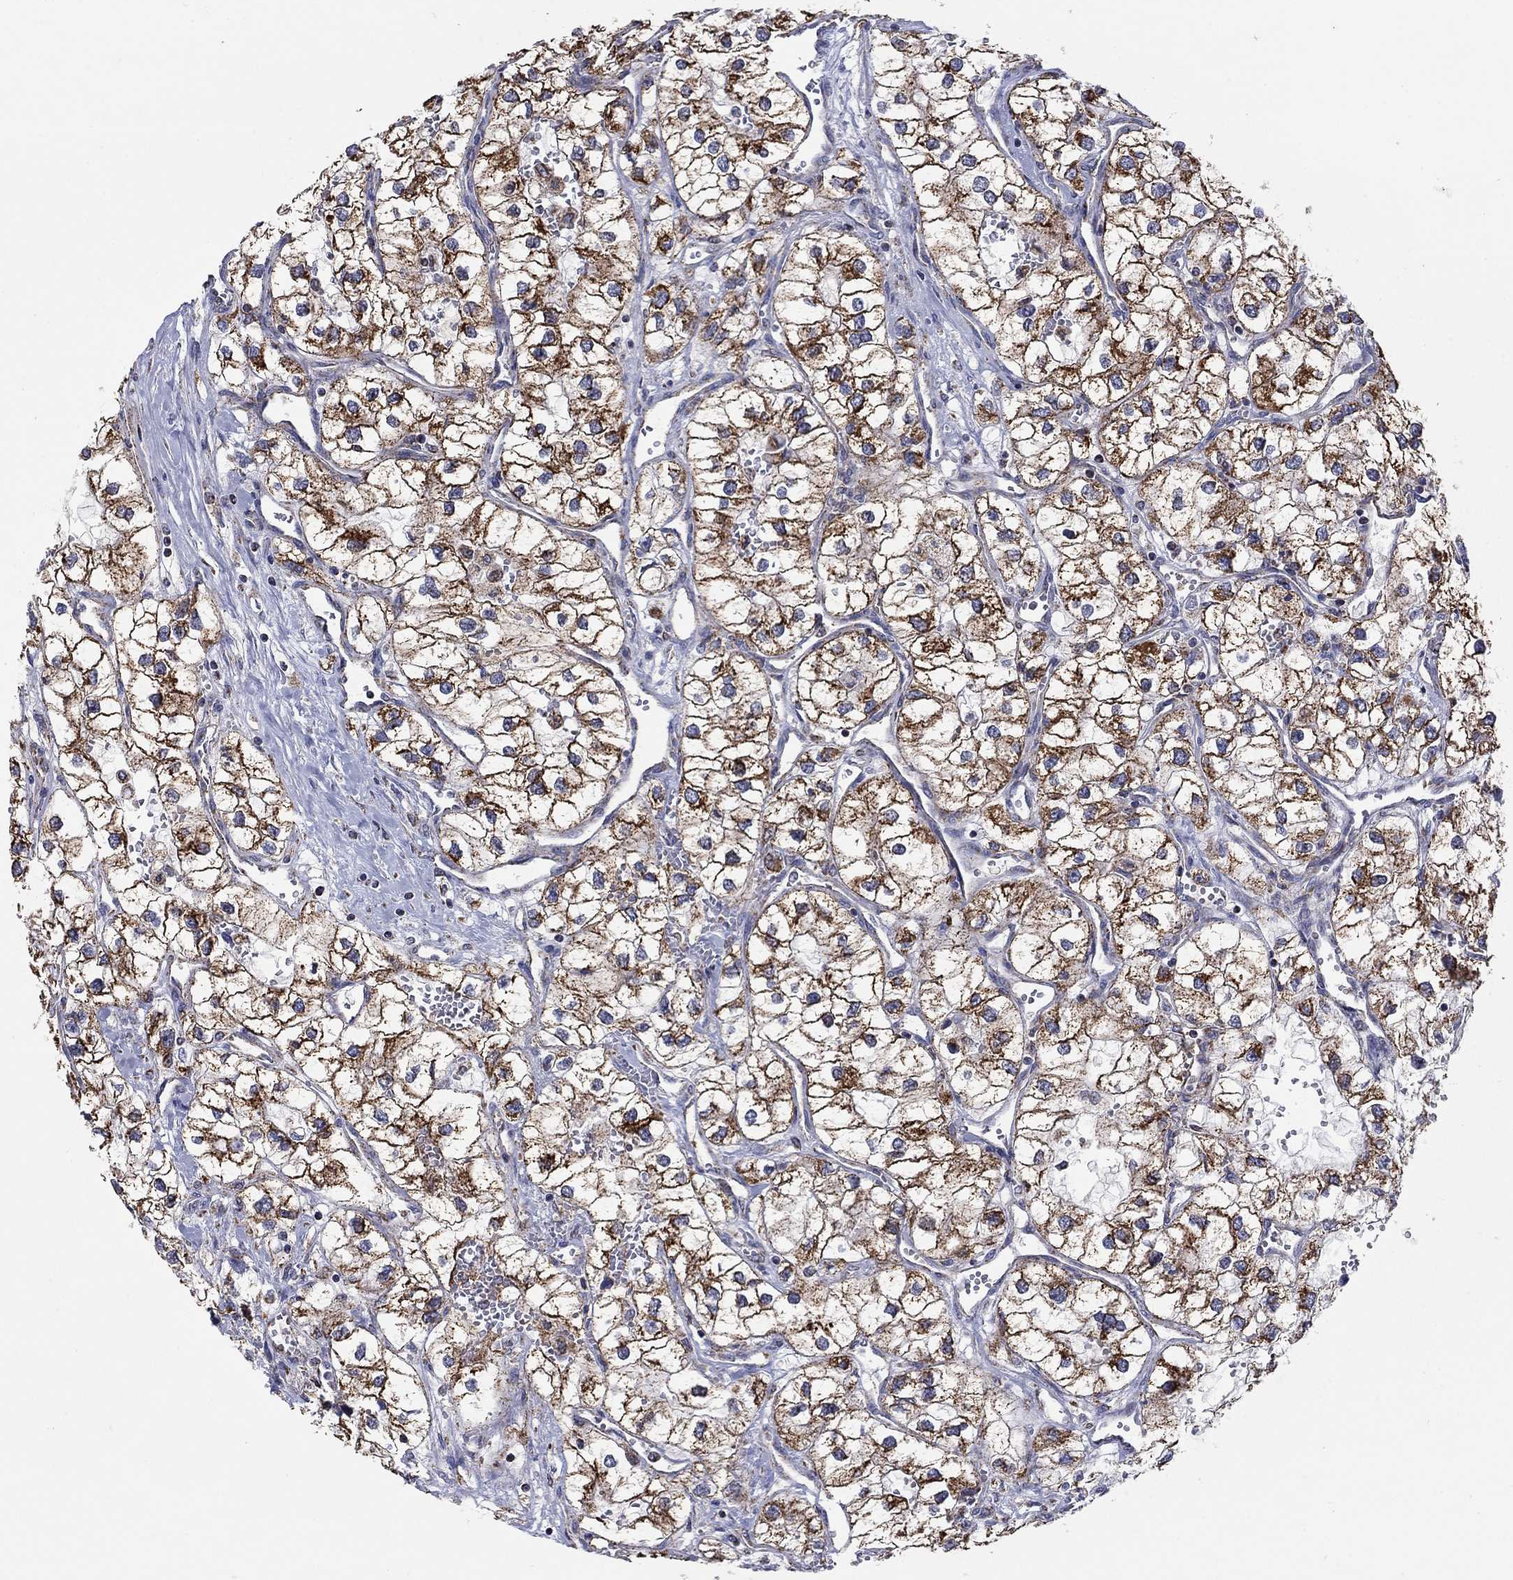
{"staining": {"intensity": "strong", "quantity": ">75%", "location": "cytoplasmic/membranous"}, "tissue": "renal cancer", "cell_type": "Tumor cells", "image_type": "cancer", "snomed": [{"axis": "morphology", "description": "Adenocarcinoma, NOS"}, {"axis": "topography", "description": "Kidney"}], "caption": "Protein positivity by immunohistochemistry reveals strong cytoplasmic/membranous staining in approximately >75% of tumor cells in adenocarcinoma (renal).", "gene": "HPS5", "patient": {"sex": "male", "age": 59}}